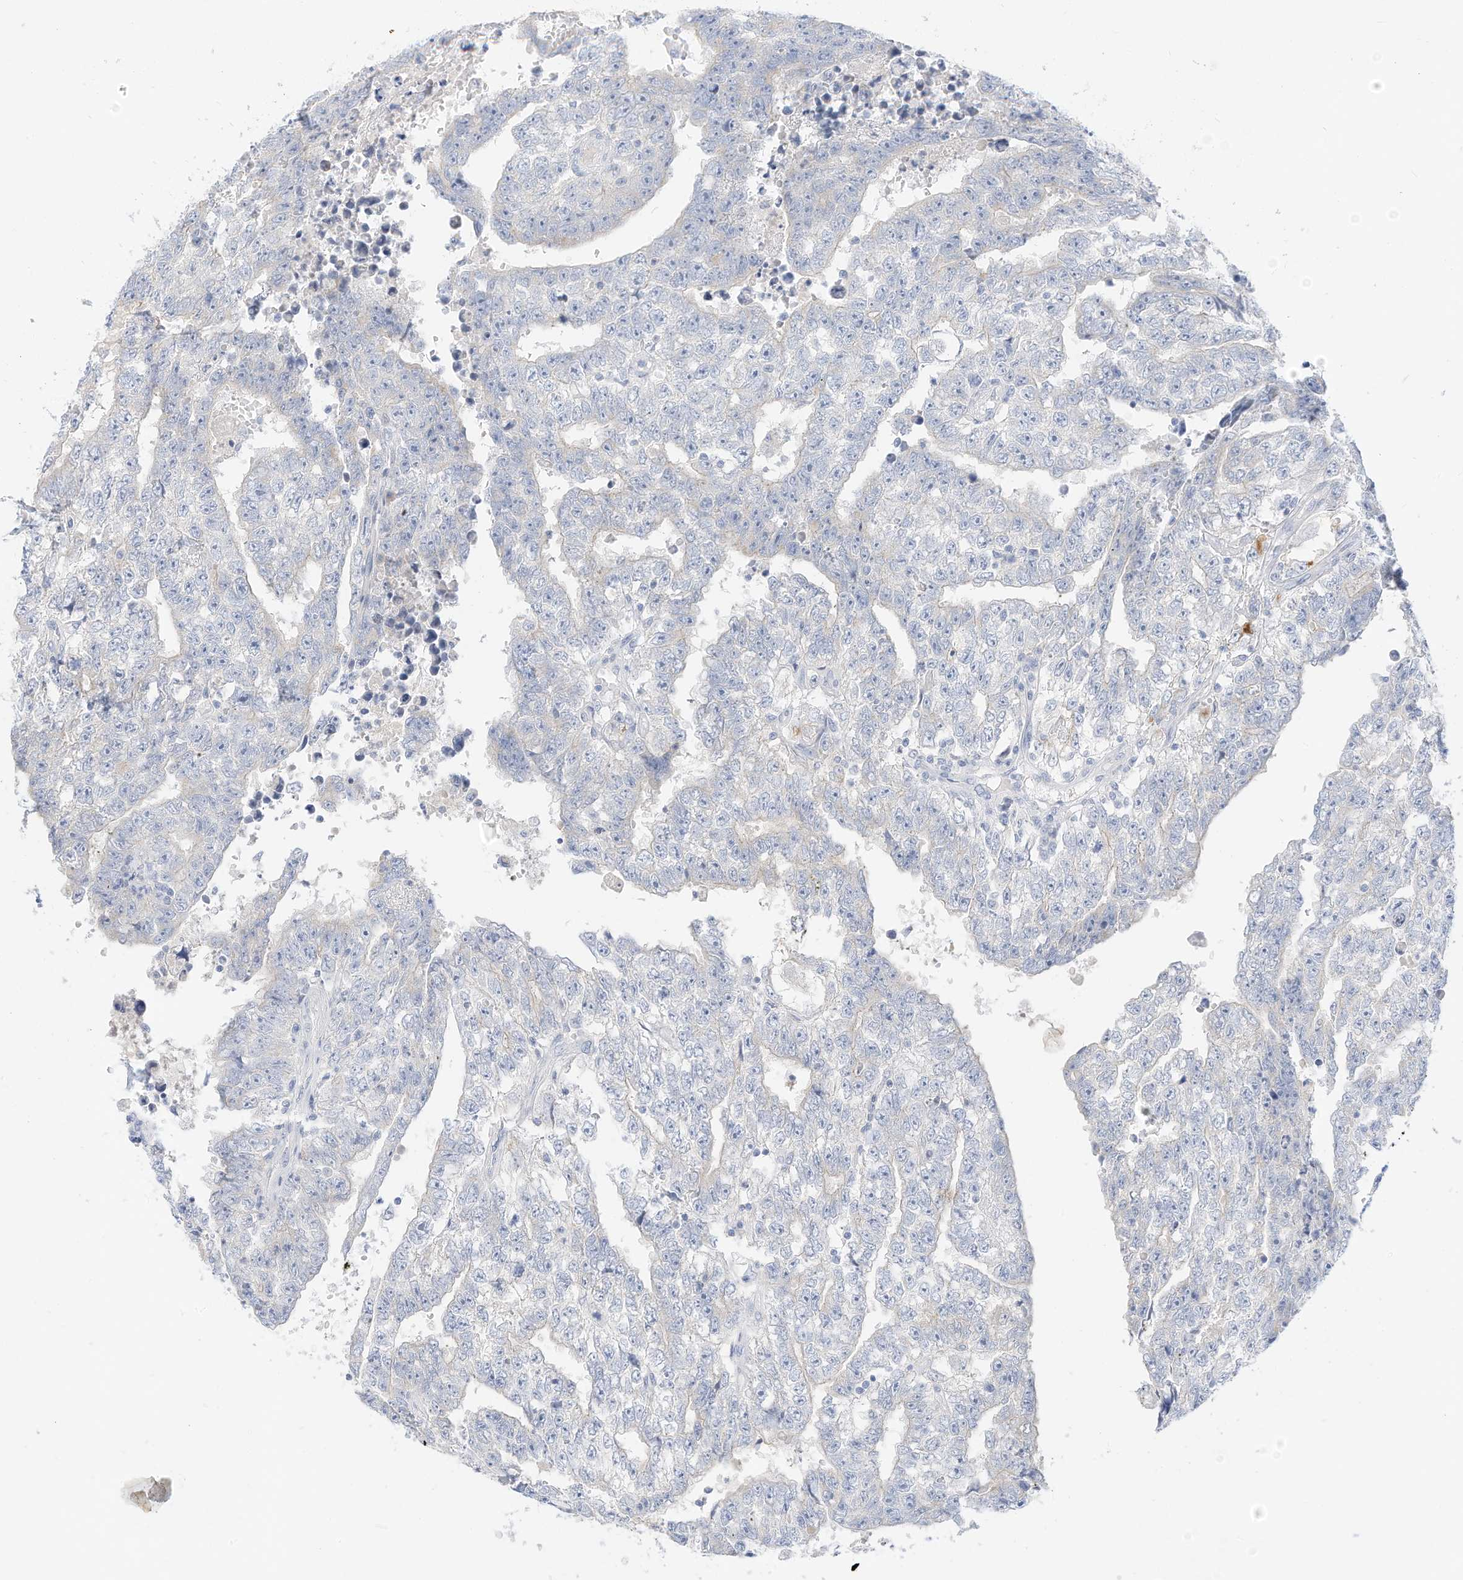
{"staining": {"intensity": "negative", "quantity": "none", "location": "none"}, "tissue": "testis cancer", "cell_type": "Tumor cells", "image_type": "cancer", "snomed": [{"axis": "morphology", "description": "Carcinoma, Embryonal, NOS"}, {"axis": "topography", "description": "Testis"}], "caption": "Tumor cells are negative for brown protein staining in testis cancer.", "gene": "SPOCD1", "patient": {"sex": "male", "age": 25}}